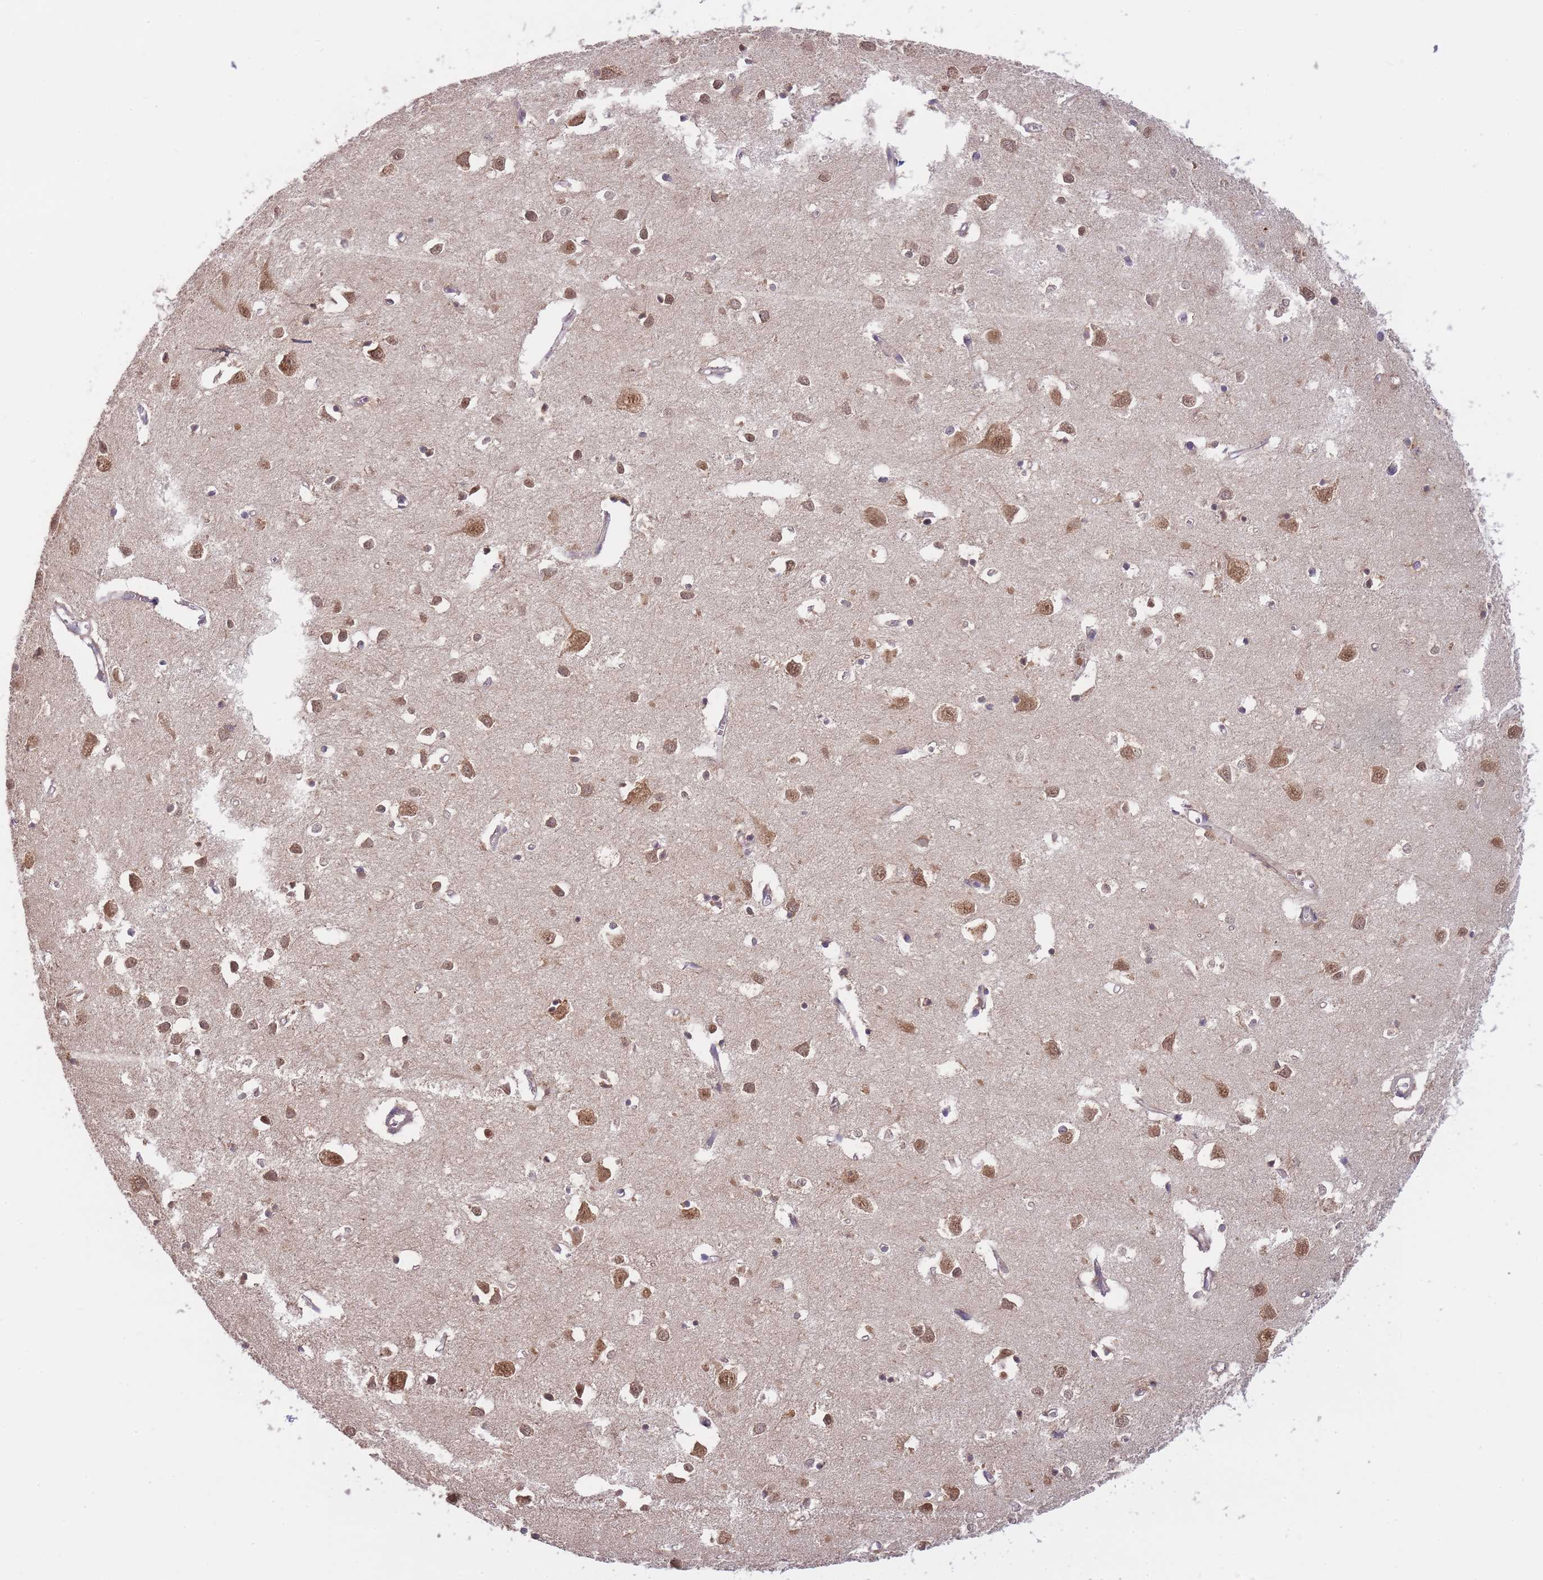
{"staining": {"intensity": "weak", "quantity": "25%-75%", "location": "cytoplasmic/membranous"}, "tissue": "cerebral cortex", "cell_type": "Endothelial cells", "image_type": "normal", "snomed": [{"axis": "morphology", "description": "Normal tissue, NOS"}, {"axis": "topography", "description": "Cerebral cortex"}], "caption": "An image of cerebral cortex stained for a protein displays weak cytoplasmic/membranous brown staining in endothelial cells. Nuclei are stained in blue.", "gene": "PIP4P1", "patient": {"sex": "female", "age": 64}}